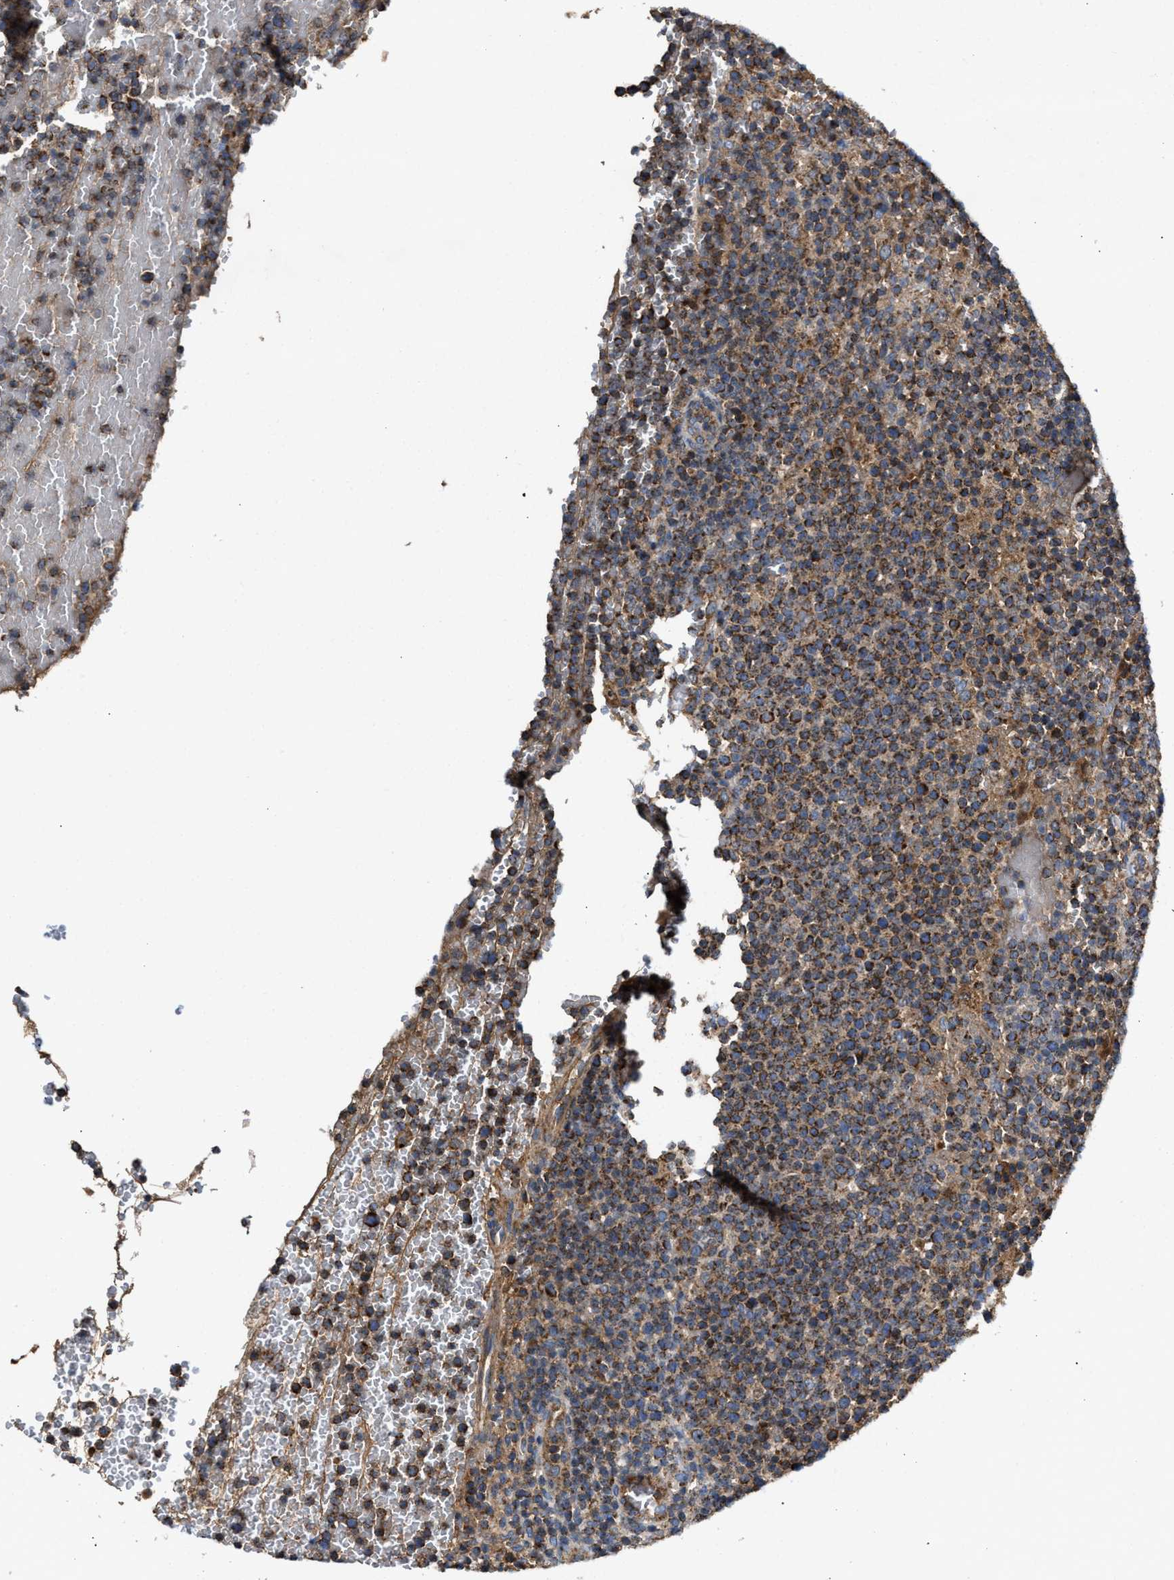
{"staining": {"intensity": "strong", "quantity": ">75%", "location": "cytoplasmic/membranous"}, "tissue": "lymphoma", "cell_type": "Tumor cells", "image_type": "cancer", "snomed": [{"axis": "morphology", "description": "Malignant lymphoma, non-Hodgkin's type, High grade"}, {"axis": "topography", "description": "Lymph node"}], "caption": "IHC micrograph of neoplastic tissue: high-grade malignant lymphoma, non-Hodgkin's type stained using IHC demonstrates high levels of strong protein expression localized specifically in the cytoplasmic/membranous of tumor cells, appearing as a cytoplasmic/membranous brown color.", "gene": "TACO1", "patient": {"sex": "male", "age": 61}}